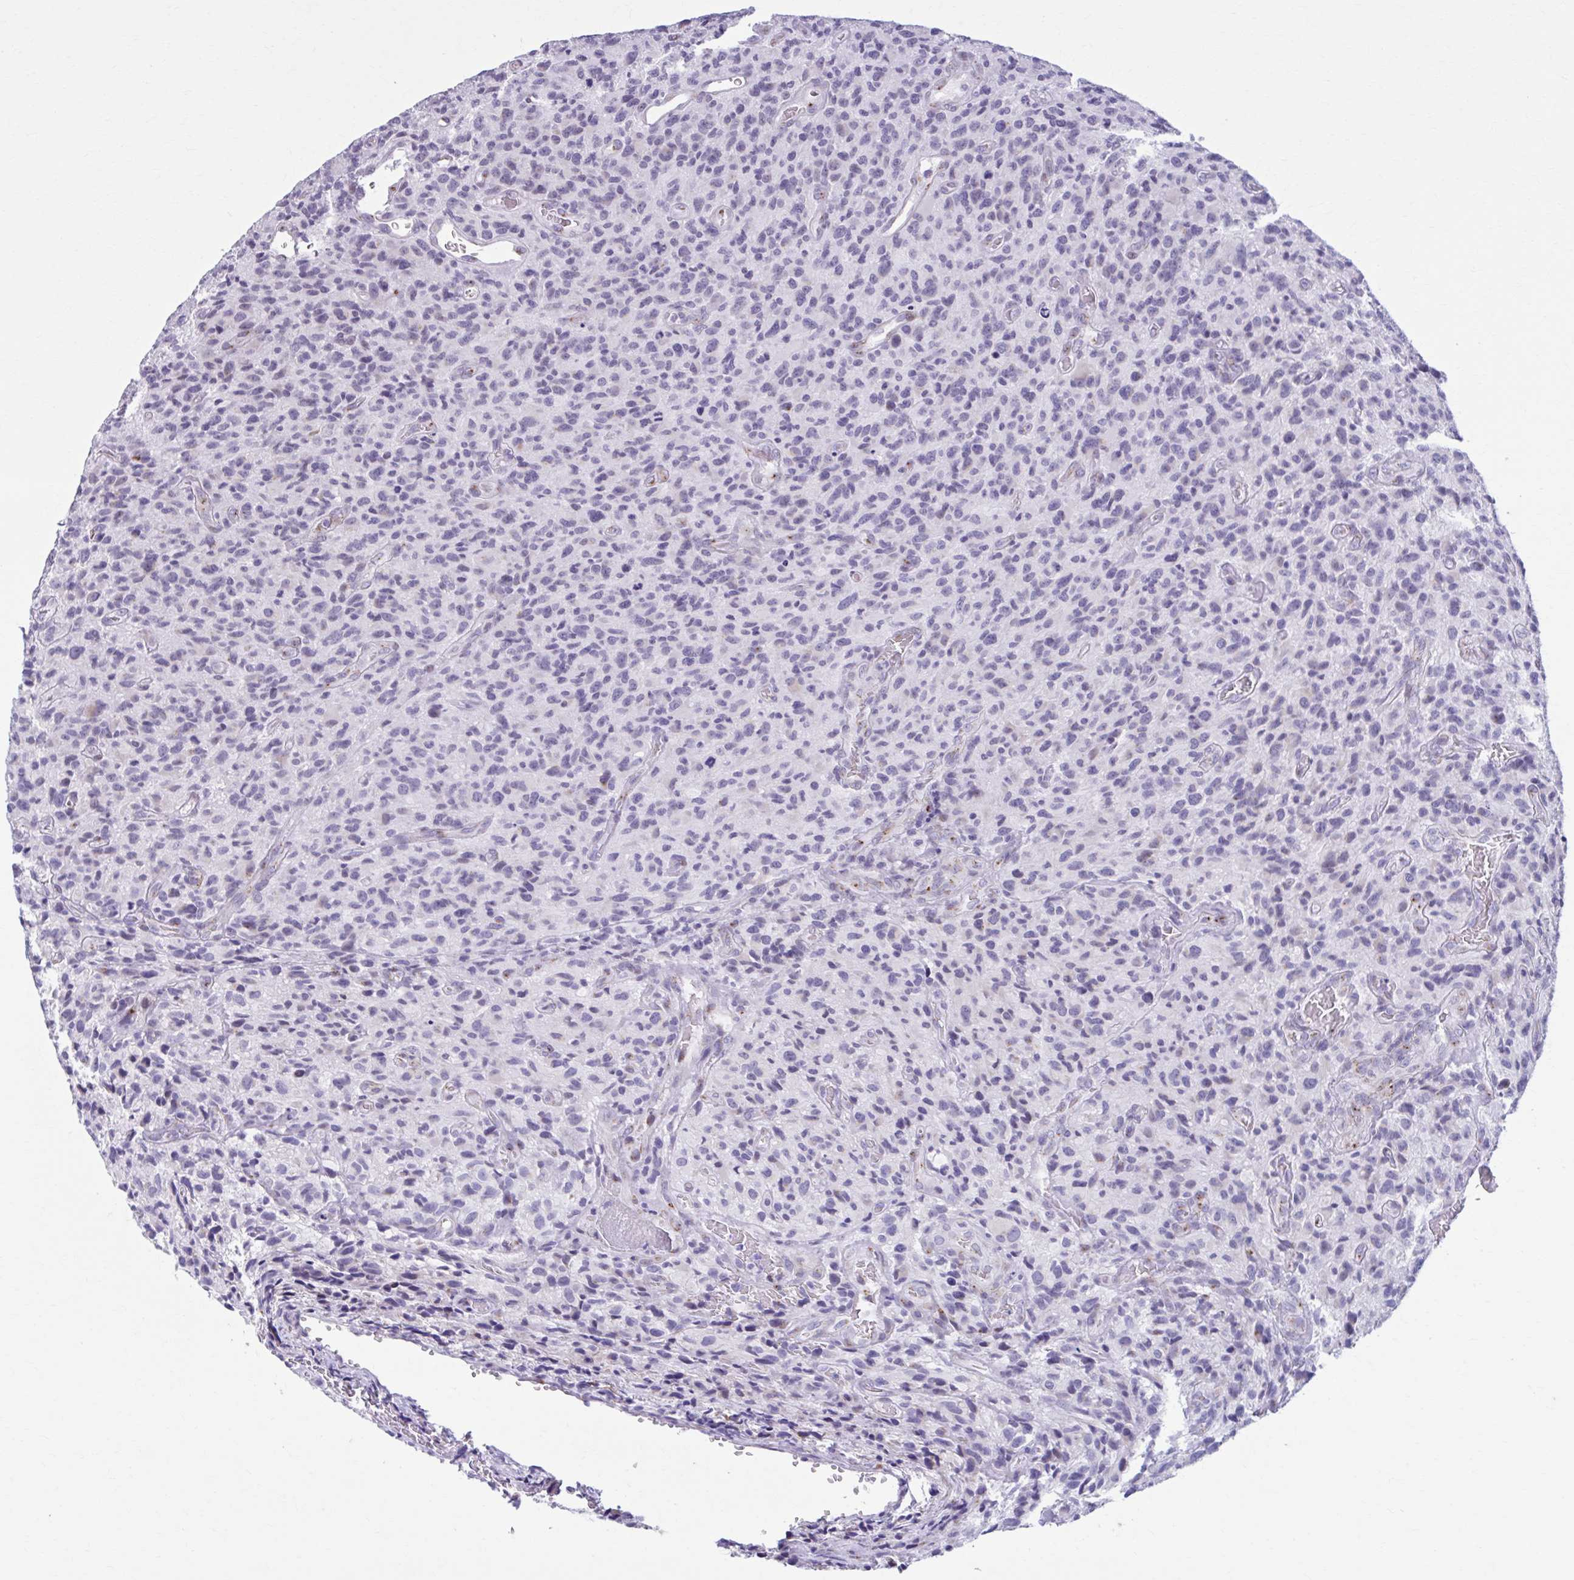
{"staining": {"intensity": "negative", "quantity": "none", "location": "none"}, "tissue": "glioma", "cell_type": "Tumor cells", "image_type": "cancer", "snomed": [{"axis": "morphology", "description": "Glioma, malignant, High grade"}, {"axis": "topography", "description": "Brain"}], "caption": "There is no significant expression in tumor cells of malignant glioma (high-grade).", "gene": "ZNF682", "patient": {"sex": "male", "age": 76}}